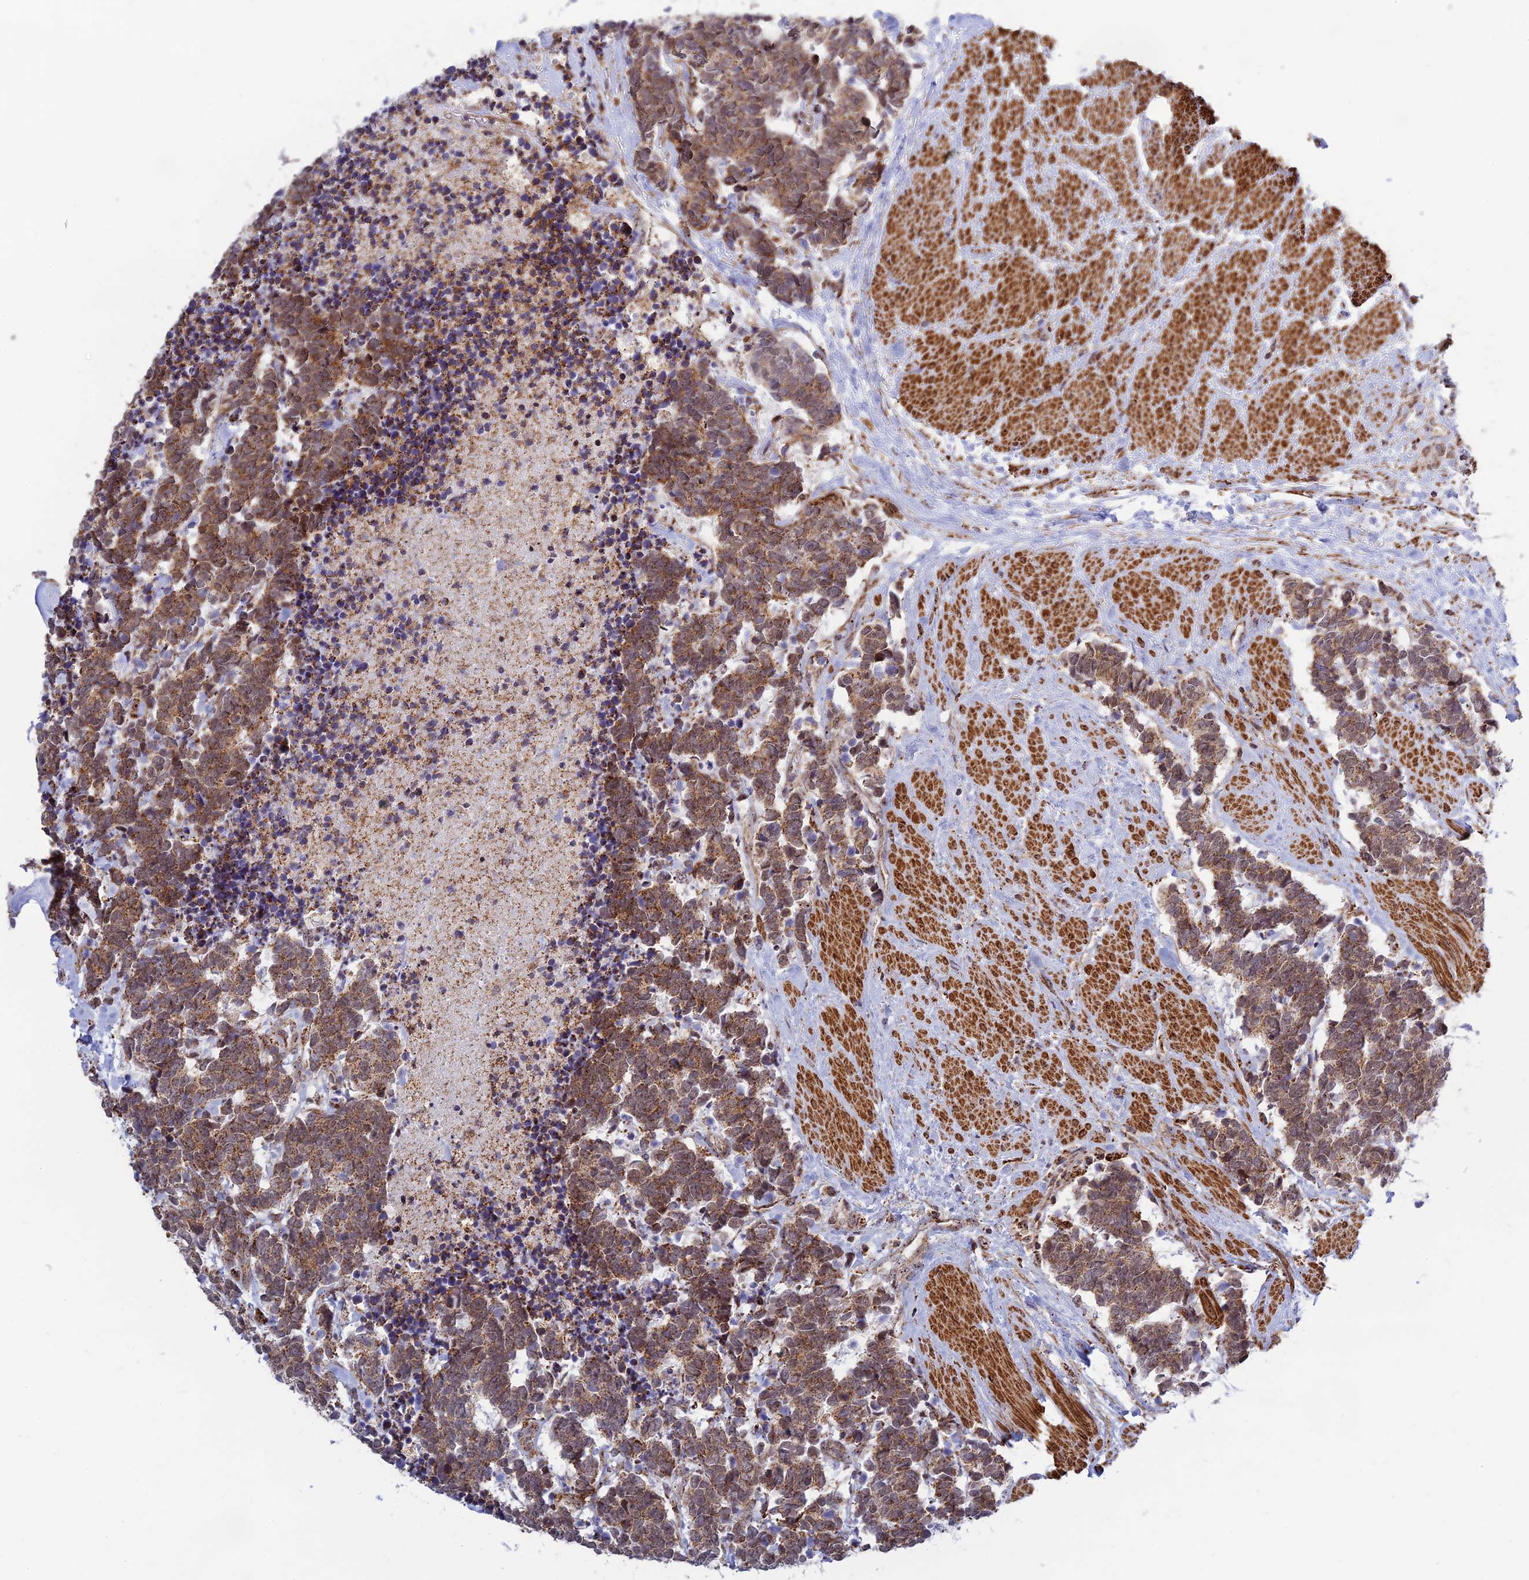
{"staining": {"intensity": "moderate", "quantity": ">75%", "location": "cytoplasmic/membranous"}, "tissue": "carcinoid", "cell_type": "Tumor cells", "image_type": "cancer", "snomed": [{"axis": "morphology", "description": "Carcinoma, NOS"}, {"axis": "morphology", "description": "Carcinoid, malignant, NOS"}, {"axis": "topography", "description": "Prostate"}], "caption": "Human carcinoma stained with a brown dye demonstrates moderate cytoplasmic/membranous positive expression in about >75% of tumor cells.", "gene": "POLR1G", "patient": {"sex": "male", "age": 57}}